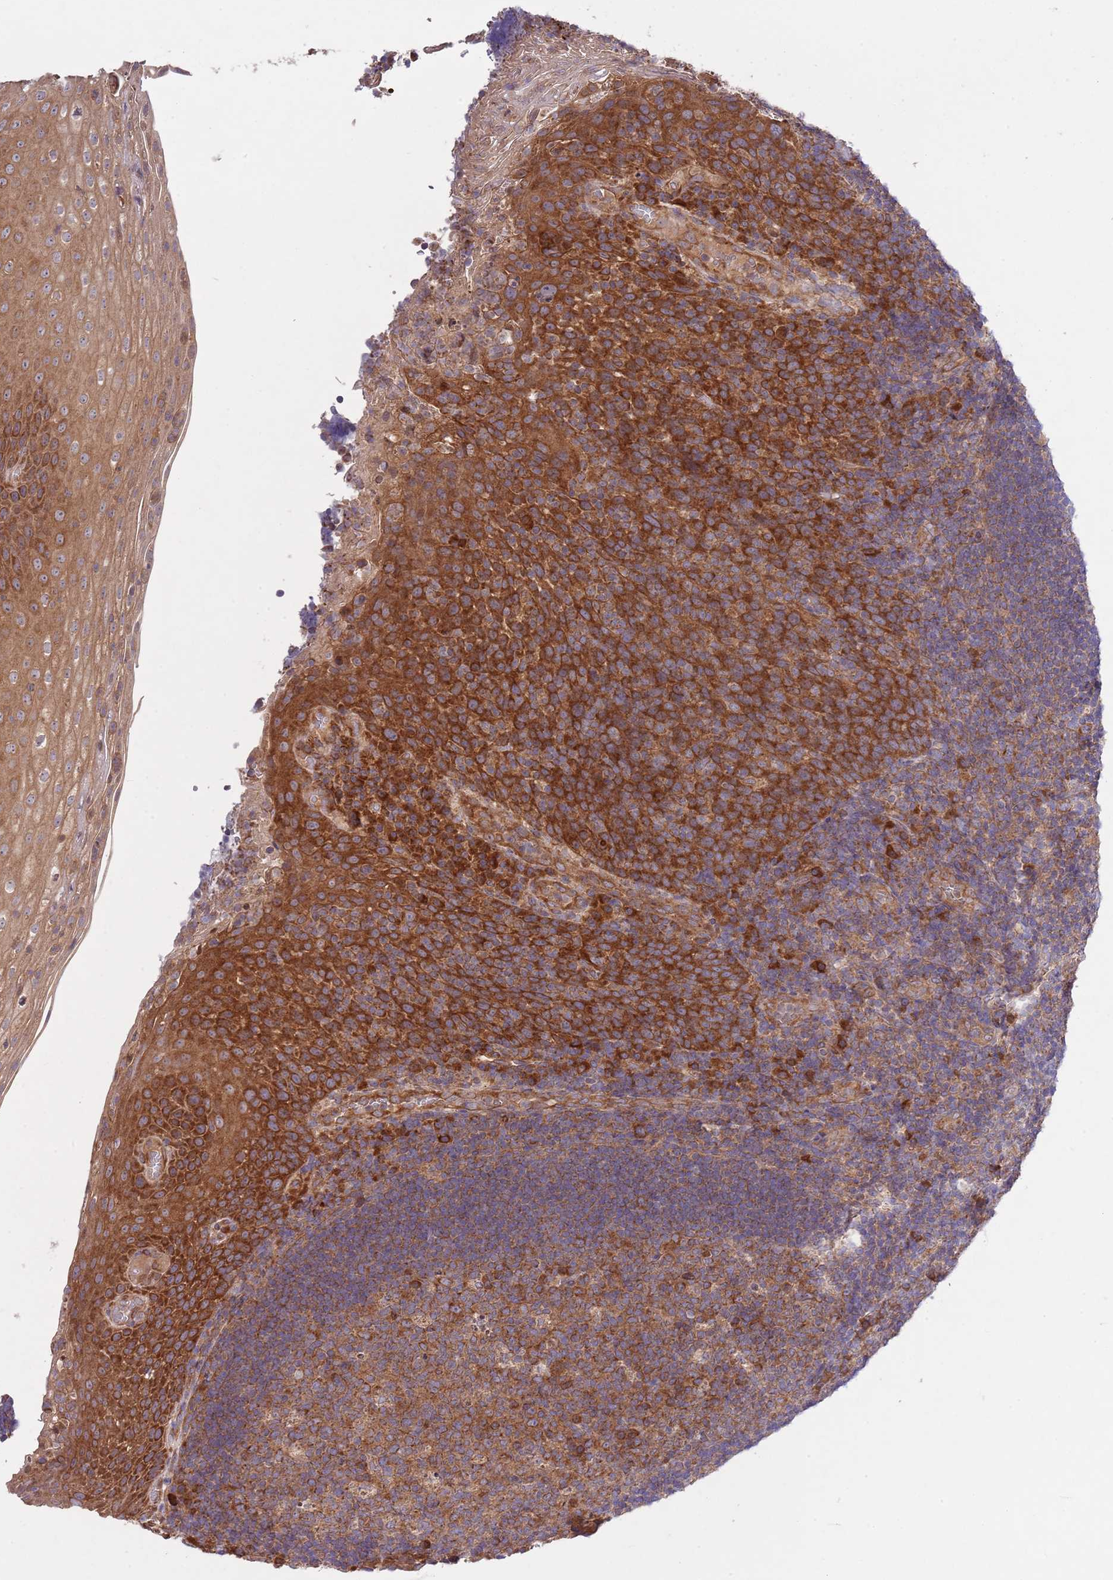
{"staining": {"intensity": "strong", "quantity": ">75%", "location": "cytoplasmic/membranous"}, "tissue": "tonsil", "cell_type": "Germinal center cells", "image_type": "normal", "snomed": [{"axis": "morphology", "description": "Normal tissue, NOS"}, {"axis": "topography", "description": "Tonsil"}], "caption": "Germinal center cells show strong cytoplasmic/membranous positivity in approximately >75% of cells in benign tonsil.", "gene": "MFNG", "patient": {"sex": "male", "age": 17}}